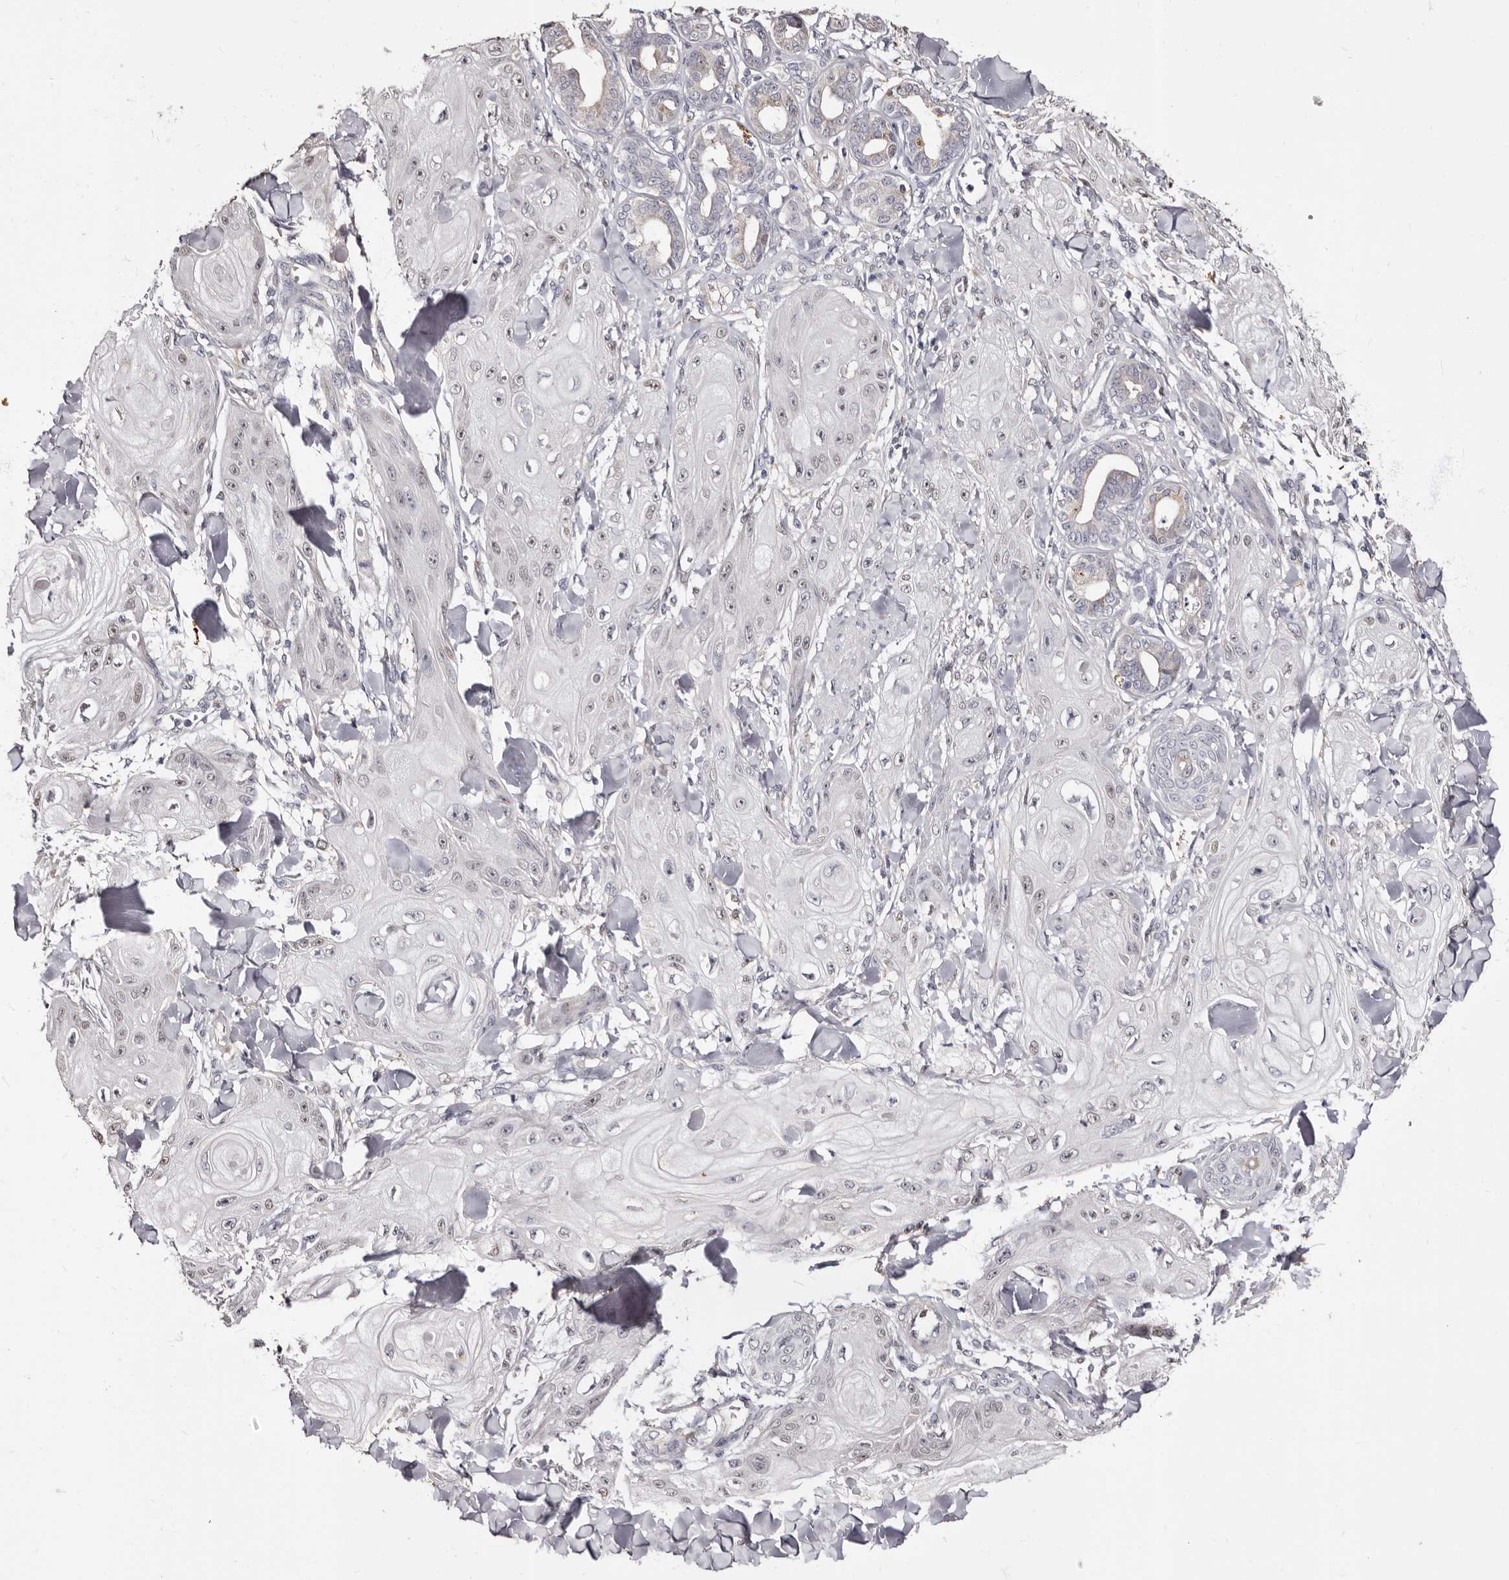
{"staining": {"intensity": "negative", "quantity": "none", "location": "none"}, "tissue": "skin cancer", "cell_type": "Tumor cells", "image_type": "cancer", "snomed": [{"axis": "morphology", "description": "Squamous cell carcinoma, NOS"}, {"axis": "topography", "description": "Skin"}], "caption": "Tumor cells are negative for brown protein staining in skin squamous cell carcinoma.", "gene": "PTAFR", "patient": {"sex": "male", "age": 74}}